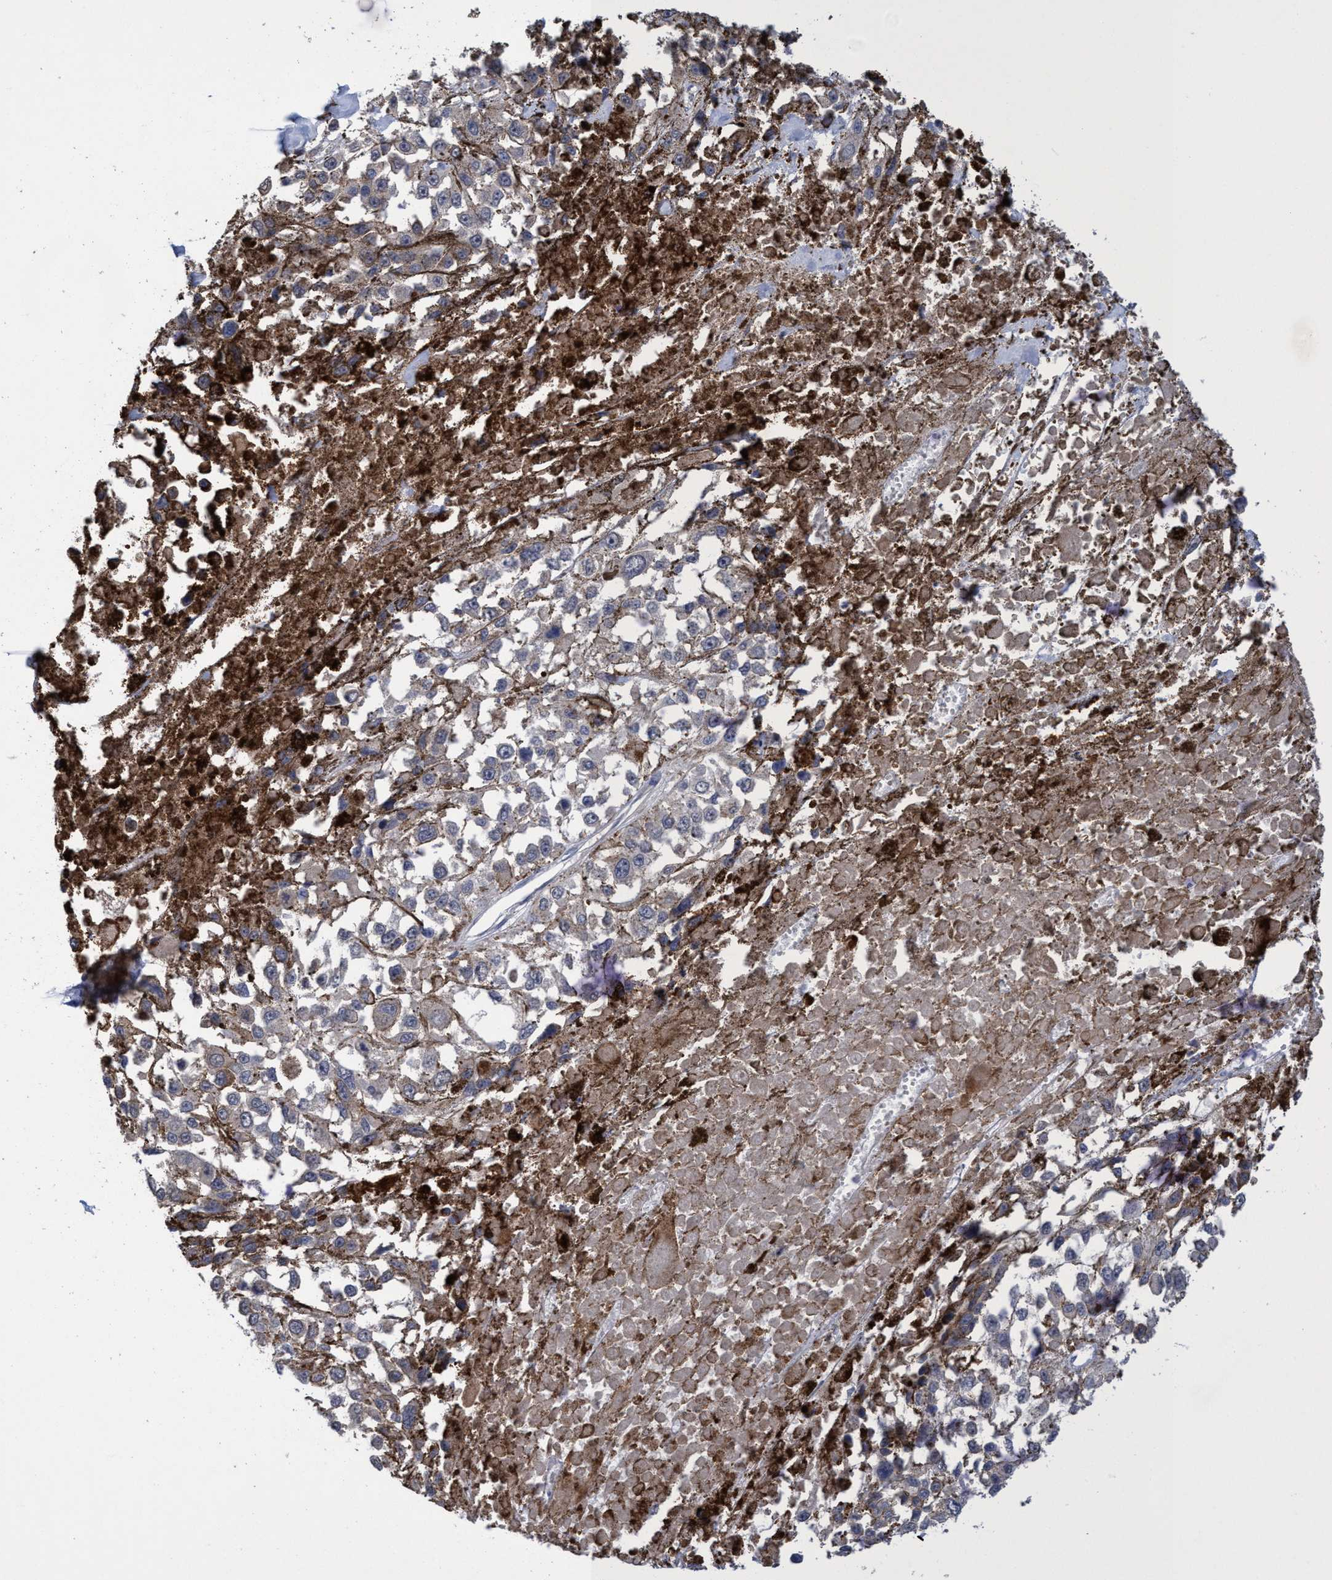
{"staining": {"intensity": "negative", "quantity": "none", "location": "none"}, "tissue": "melanoma", "cell_type": "Tumor cells", "image_type": "cancer", "snomed": [{"axis": "morphology", "description": "Malignant melanoma, Metastatic site"}, {"axis": "topography", "description": "Lymph node"}], "caption": "High magnification brightfield microscopy of melanoma stained with DAB (3,3'-diaminobenzidine) (brown) and counterstained with hematoxylin (blue): tumor cells show no significant positivity.", "gene": "SEMA4D", "patient": {"sex": "male", "age": 59}}